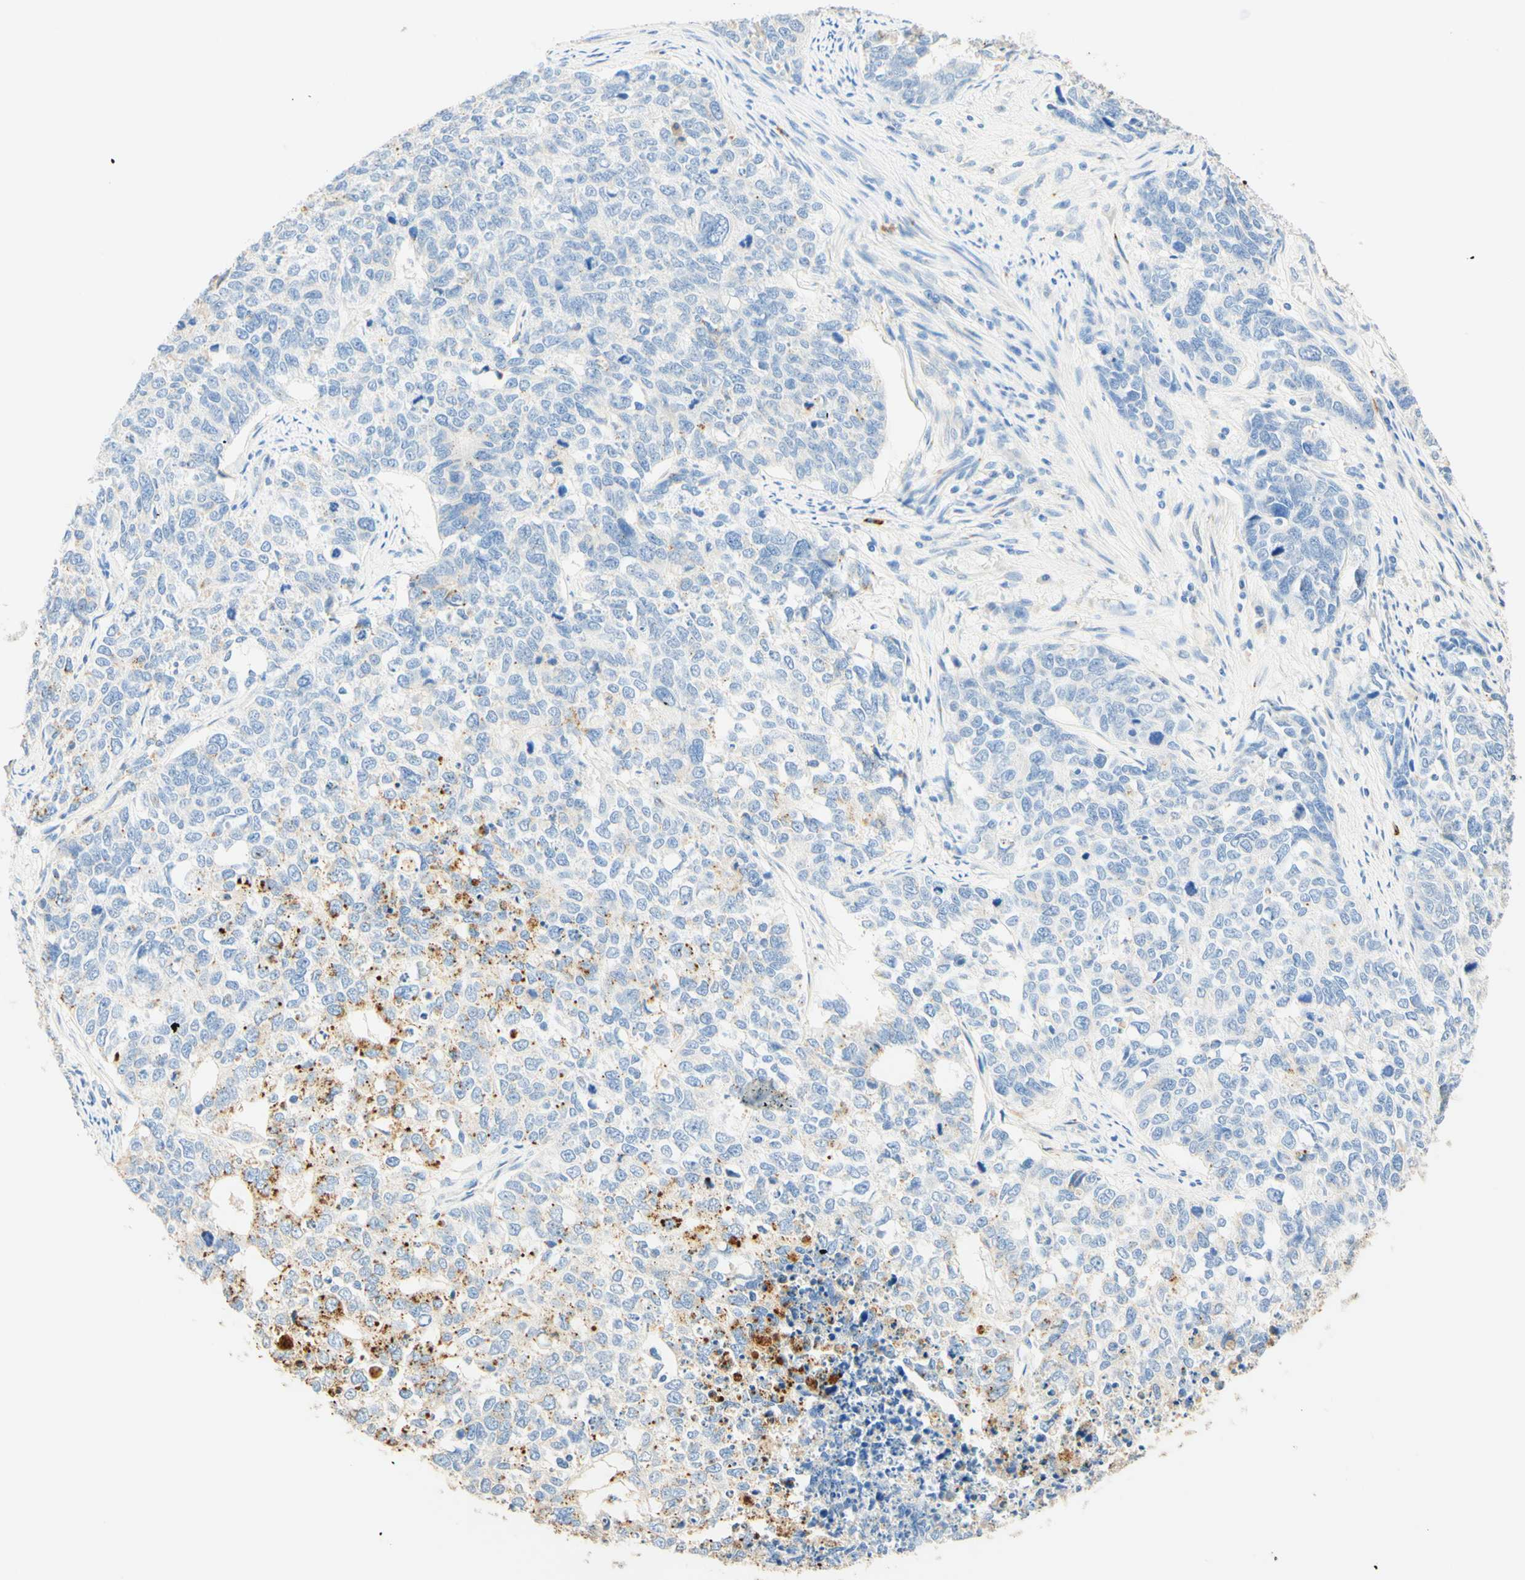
{"staining": {"intensity": "moderate", "quantity": "<25%", "location": "cytoplasmic/membranous"}, "tissue": "cervical cancer", "cell_type": "Tumor cells", "image_type": "cancer", "snomed": [{"axis": "morphology", "description": "Squamous cell carcinoma, NOS"}, {"axis": "topography", "description": "Cervix"}], "caption": "Immunohistochemical staining of cervical cancer (squamous cell carcinoma) shows low levels of moderate cytoplasmic/membranous protein positivity in about <25% of tumor cells.", "gene": "CD63", "patient": {"sex": "female", "age": 63}}